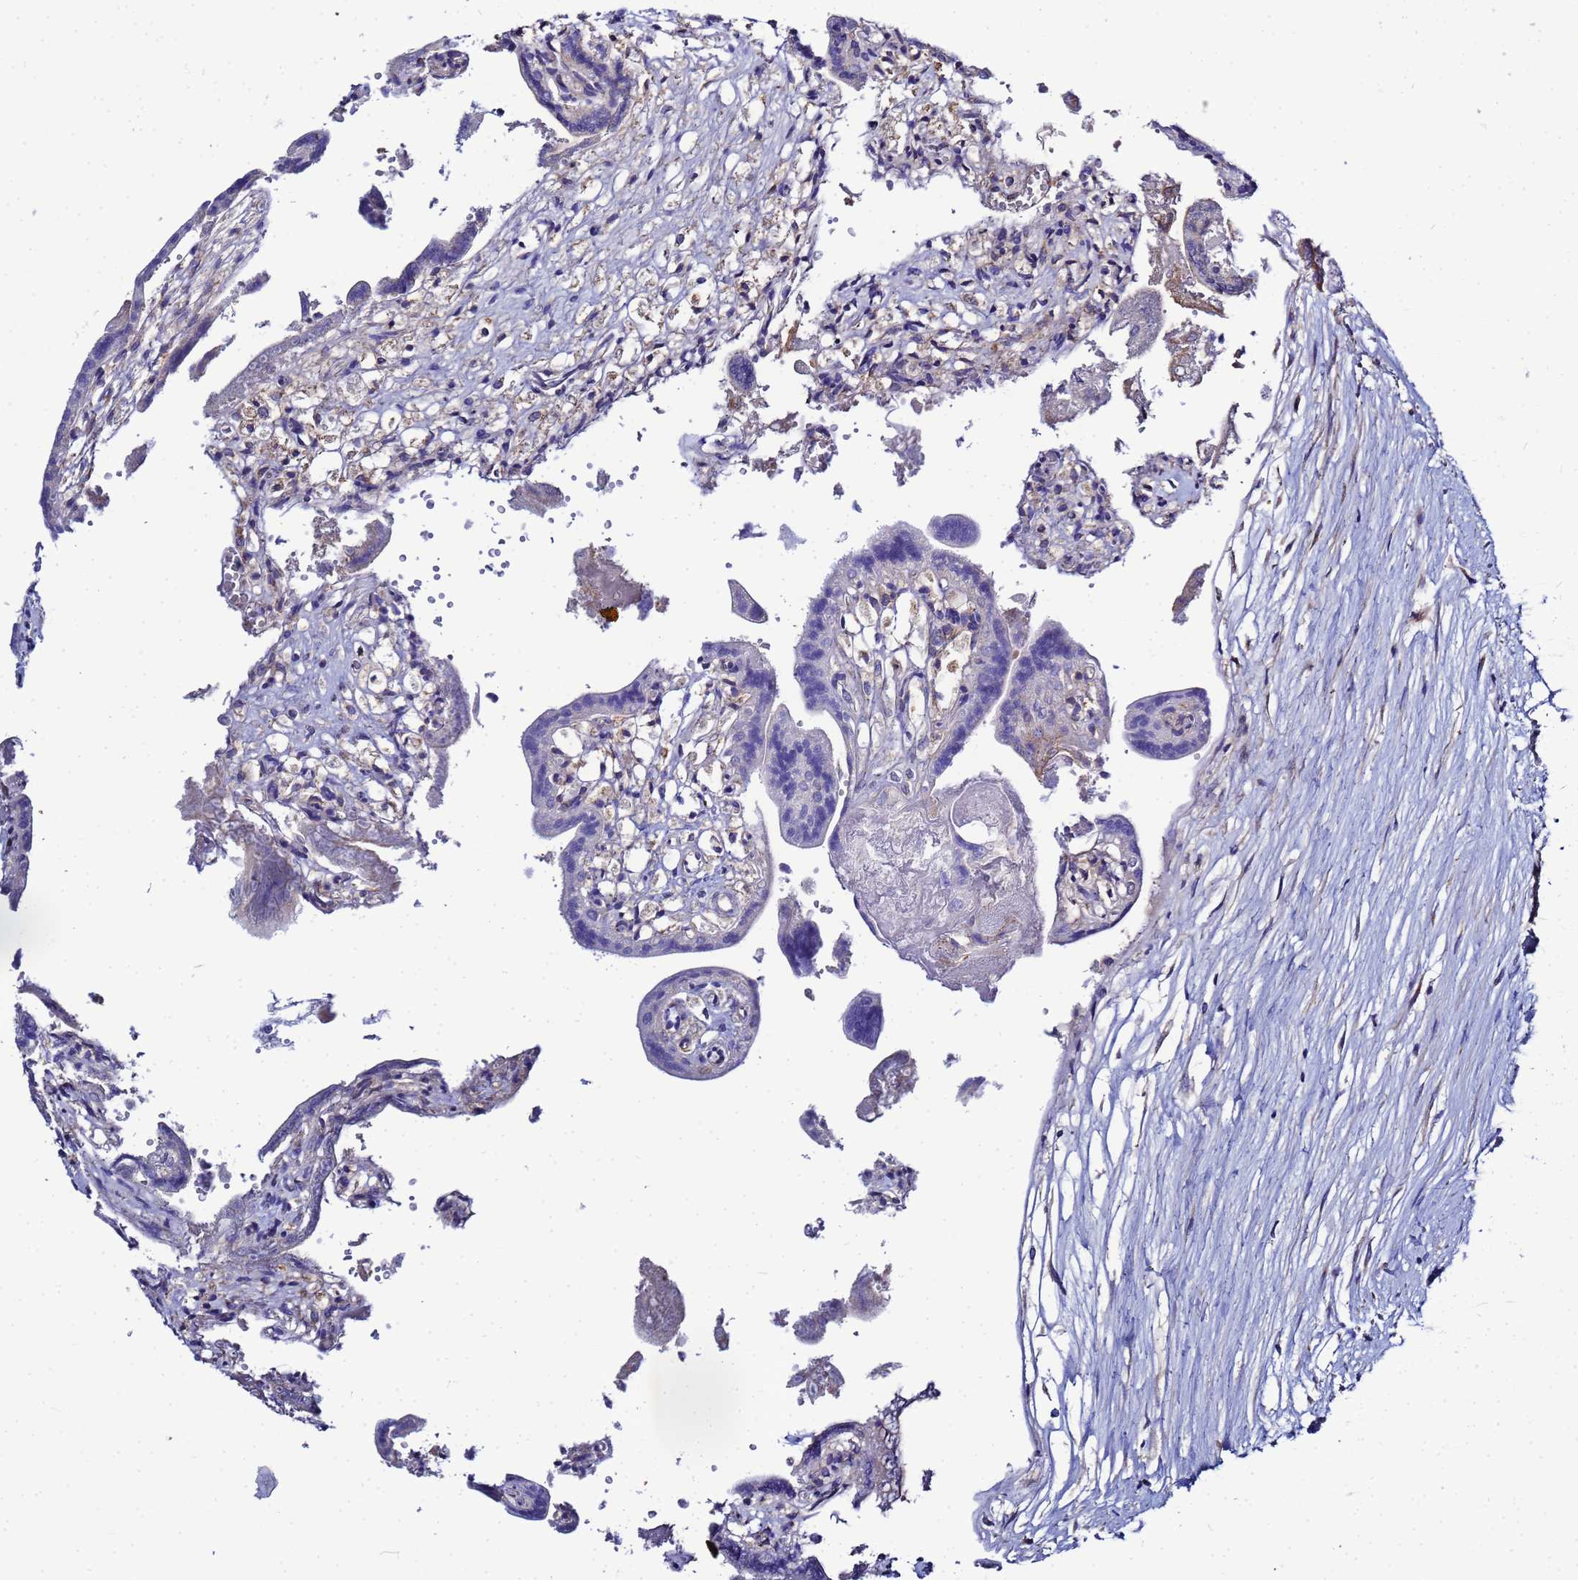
{"staining": {"intensity": "weak", "quantity": "25%-75%", "location": "cytoplasmic/membranous"}, "tissue": "placenta", "cell_type": "Trophoblastic cells", "image_type": "normal", "snomed": [{"axis": "morphology", "description": "Normal tissue, NOS"}, {"axis": "topography", "description": "Placenta"}], "caption": "An immunohistochemistry histopathology image of unremarkable tissue is shown. Protein staining in brown shows weak cytoplasmic/membranous positivity in placenta within trophoblastic cells.", "gene": "FAHD2A", "patient": {"sex": "female", "age": 37}}